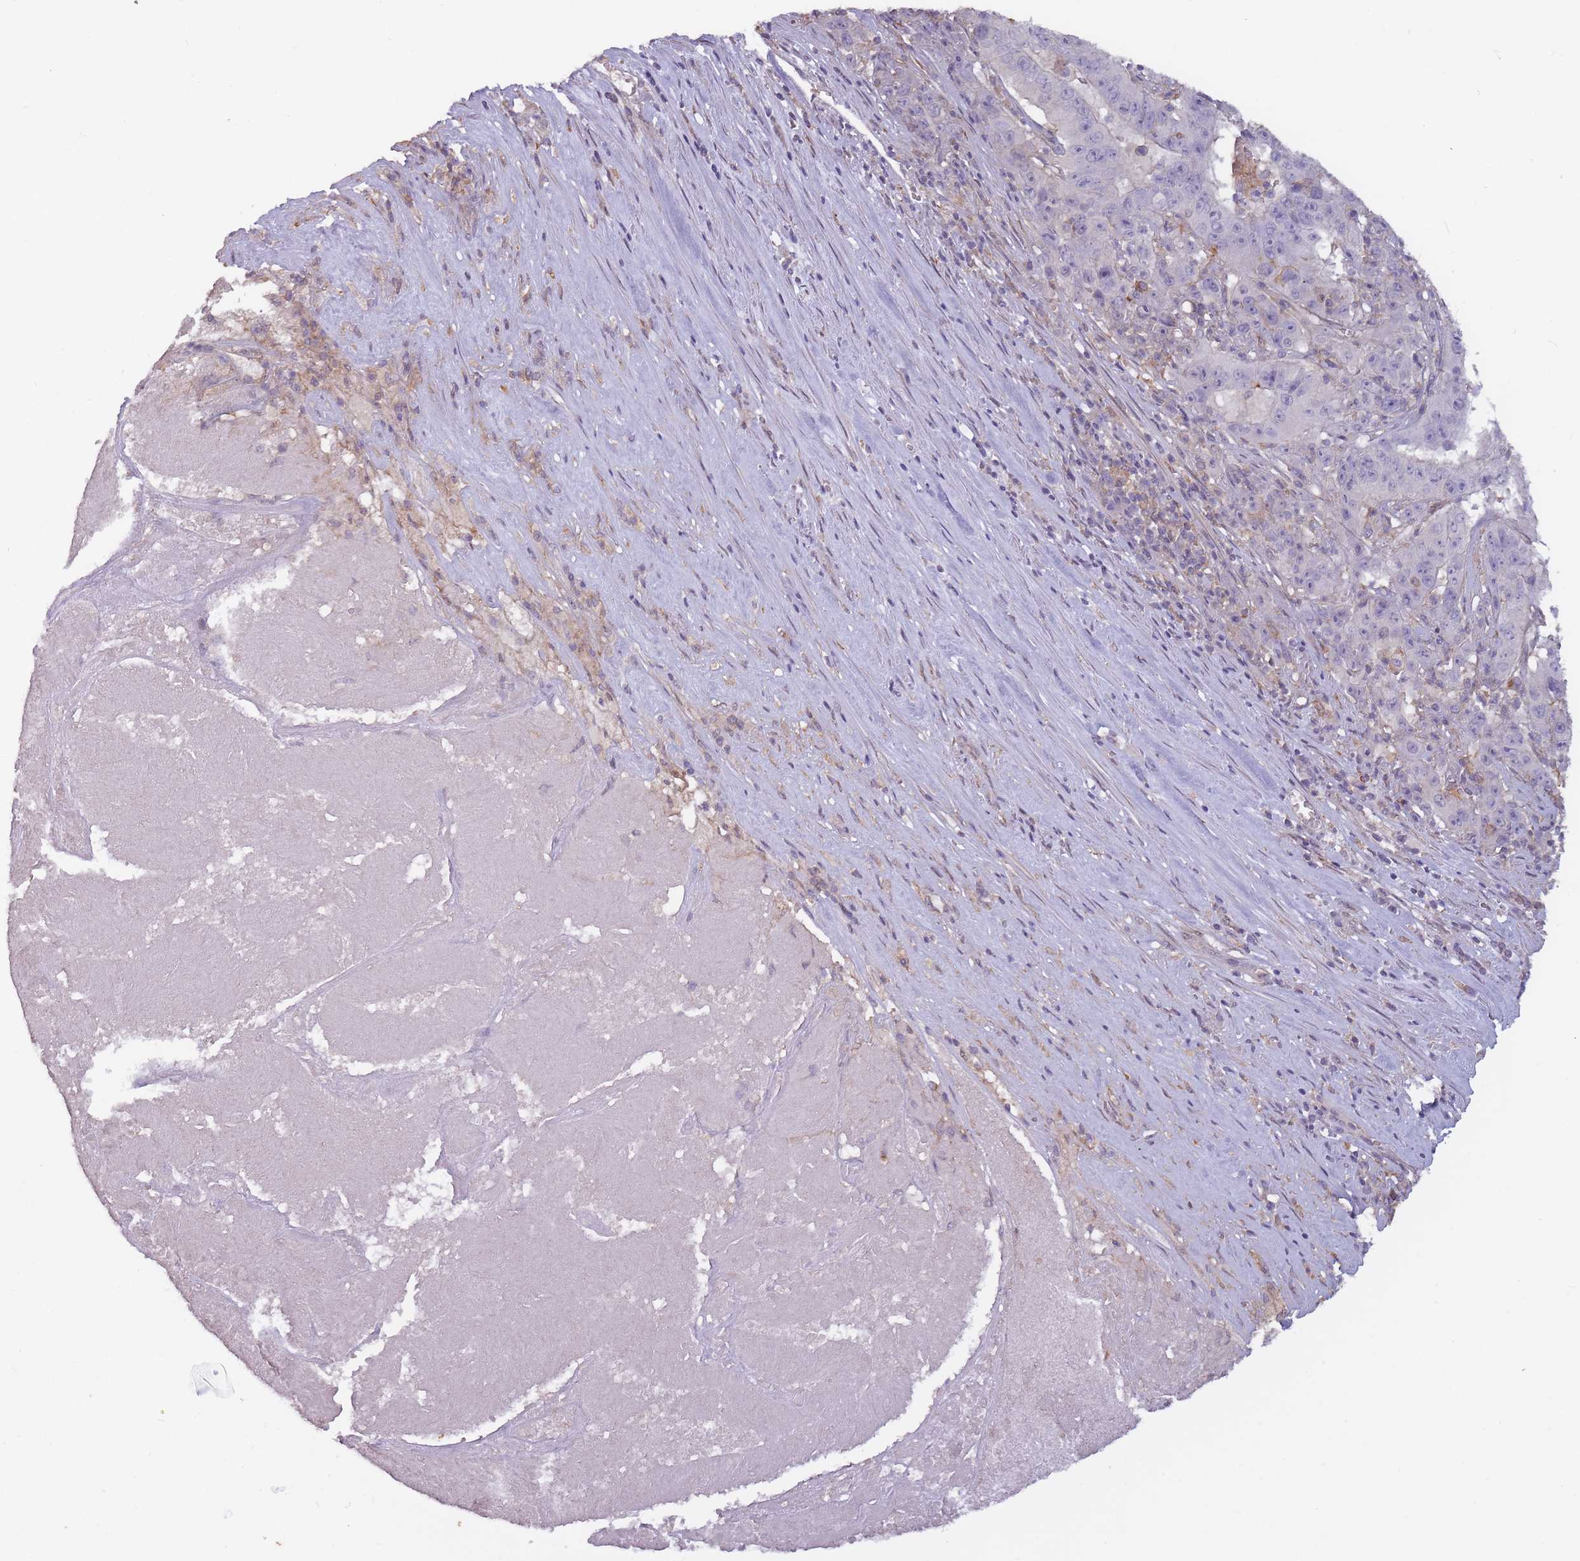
{"staining": {"intensity": "negative", "quantity": "none", "location": "none"}, "tissue": "pancreatic cancer", "cell_type": "Tumor cells", "image_type": "cancer", "snomed": [{"axis": "morphology", "description": "Adenocarcinoma, NOS"}, {"axis": "topography", "description": "Pancreas"}], "caption": "Photomicrograph shows no significant protein positivity in tumor cells of pancreatic cancer.", "gene": "TET3", "patient": {"sex": "male", "age": 63}}